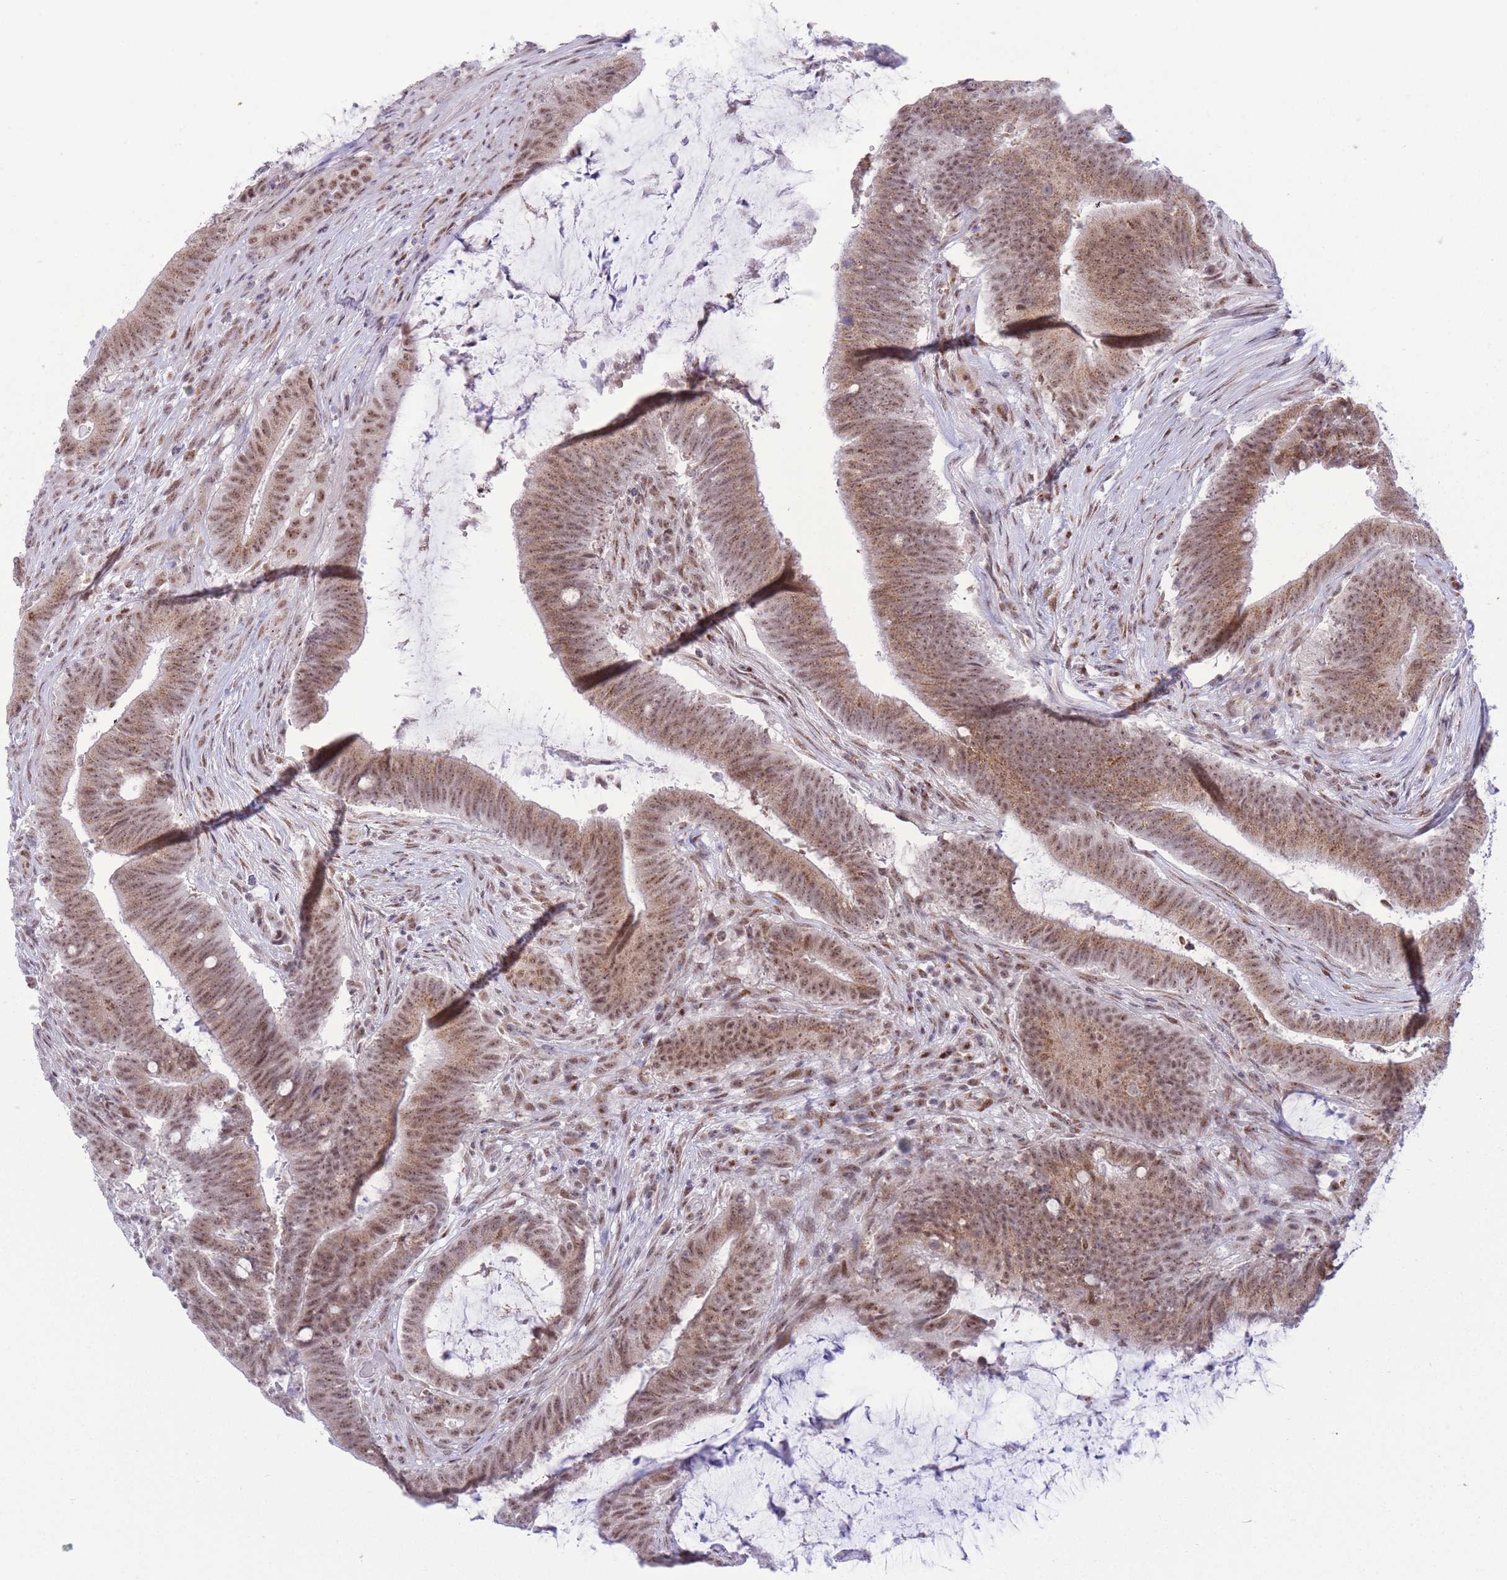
{"staining": {"intensity": "moderate", "quantity": ">75%", "location": "cytoplasmic/membranous,nuclear"}, "tissue": "colorectal cancer", "cell_type": "Tumor cells", "image_type": "cancer", "snomed": [{"axis": "morphology", "description": "Adenocarcinoma, NOS"}, {"axis": "topography", "description": "Colon"}], "caption": "Colorectal adenocarcinoma stained with a protein marker demonstrates moderate staining in tumor cells.", "gene": "INO80C", "patient": {"sex": "female", "age": 43}}